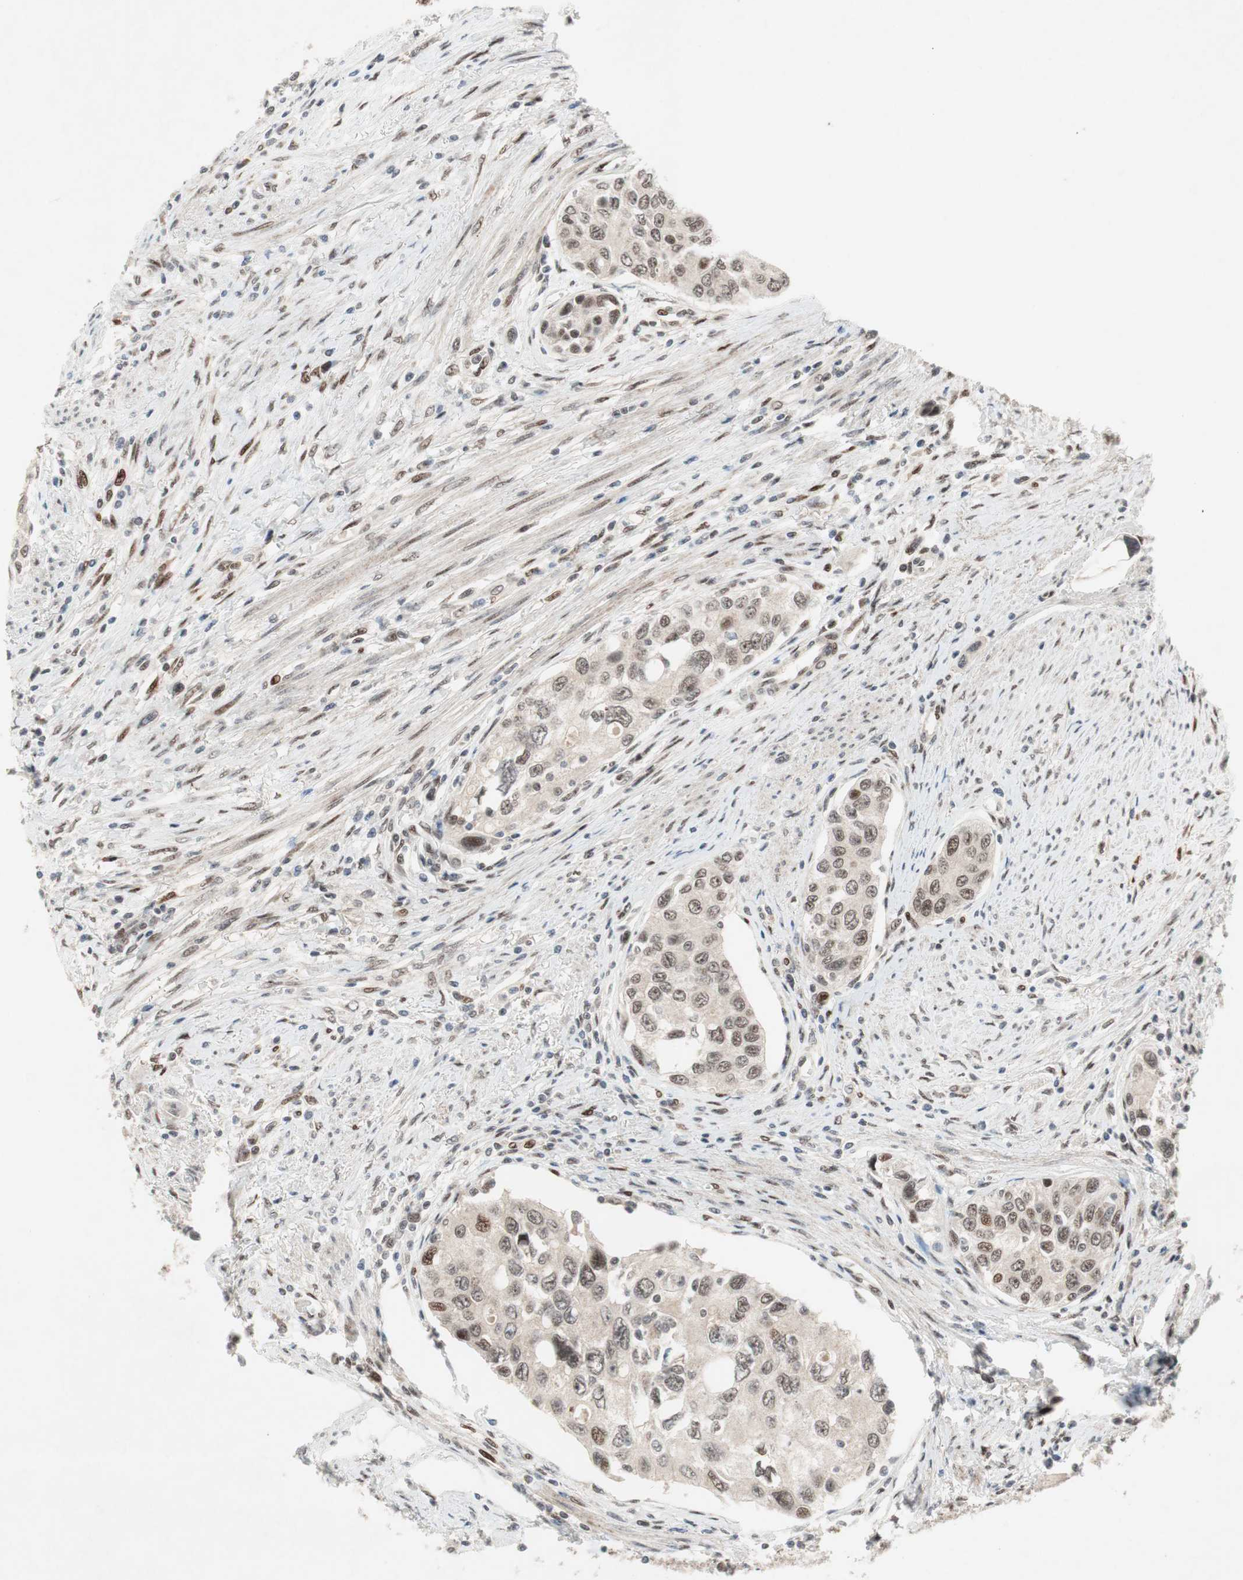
{"staining": {"intensity": "moderate", "quantity": ">75%", "location": "nuclear"}, "tissue": "urothelial cancer", "cell_type": "Tumor cells", "image_type": "cancer", "snomed": [{"axis": "morphology", "description": "Urothelial carcinoma, High grade"}, {"axis": "topography", "description": "Urinary bladder"}], "caption": "Protein analysis of urothelial carcinoma (high-grade) tissue displays moderate nuclear expression in approximately >75% of tumor cells.", "gene": "TCF12", "patient": {"sex": "female", "age": 56}}